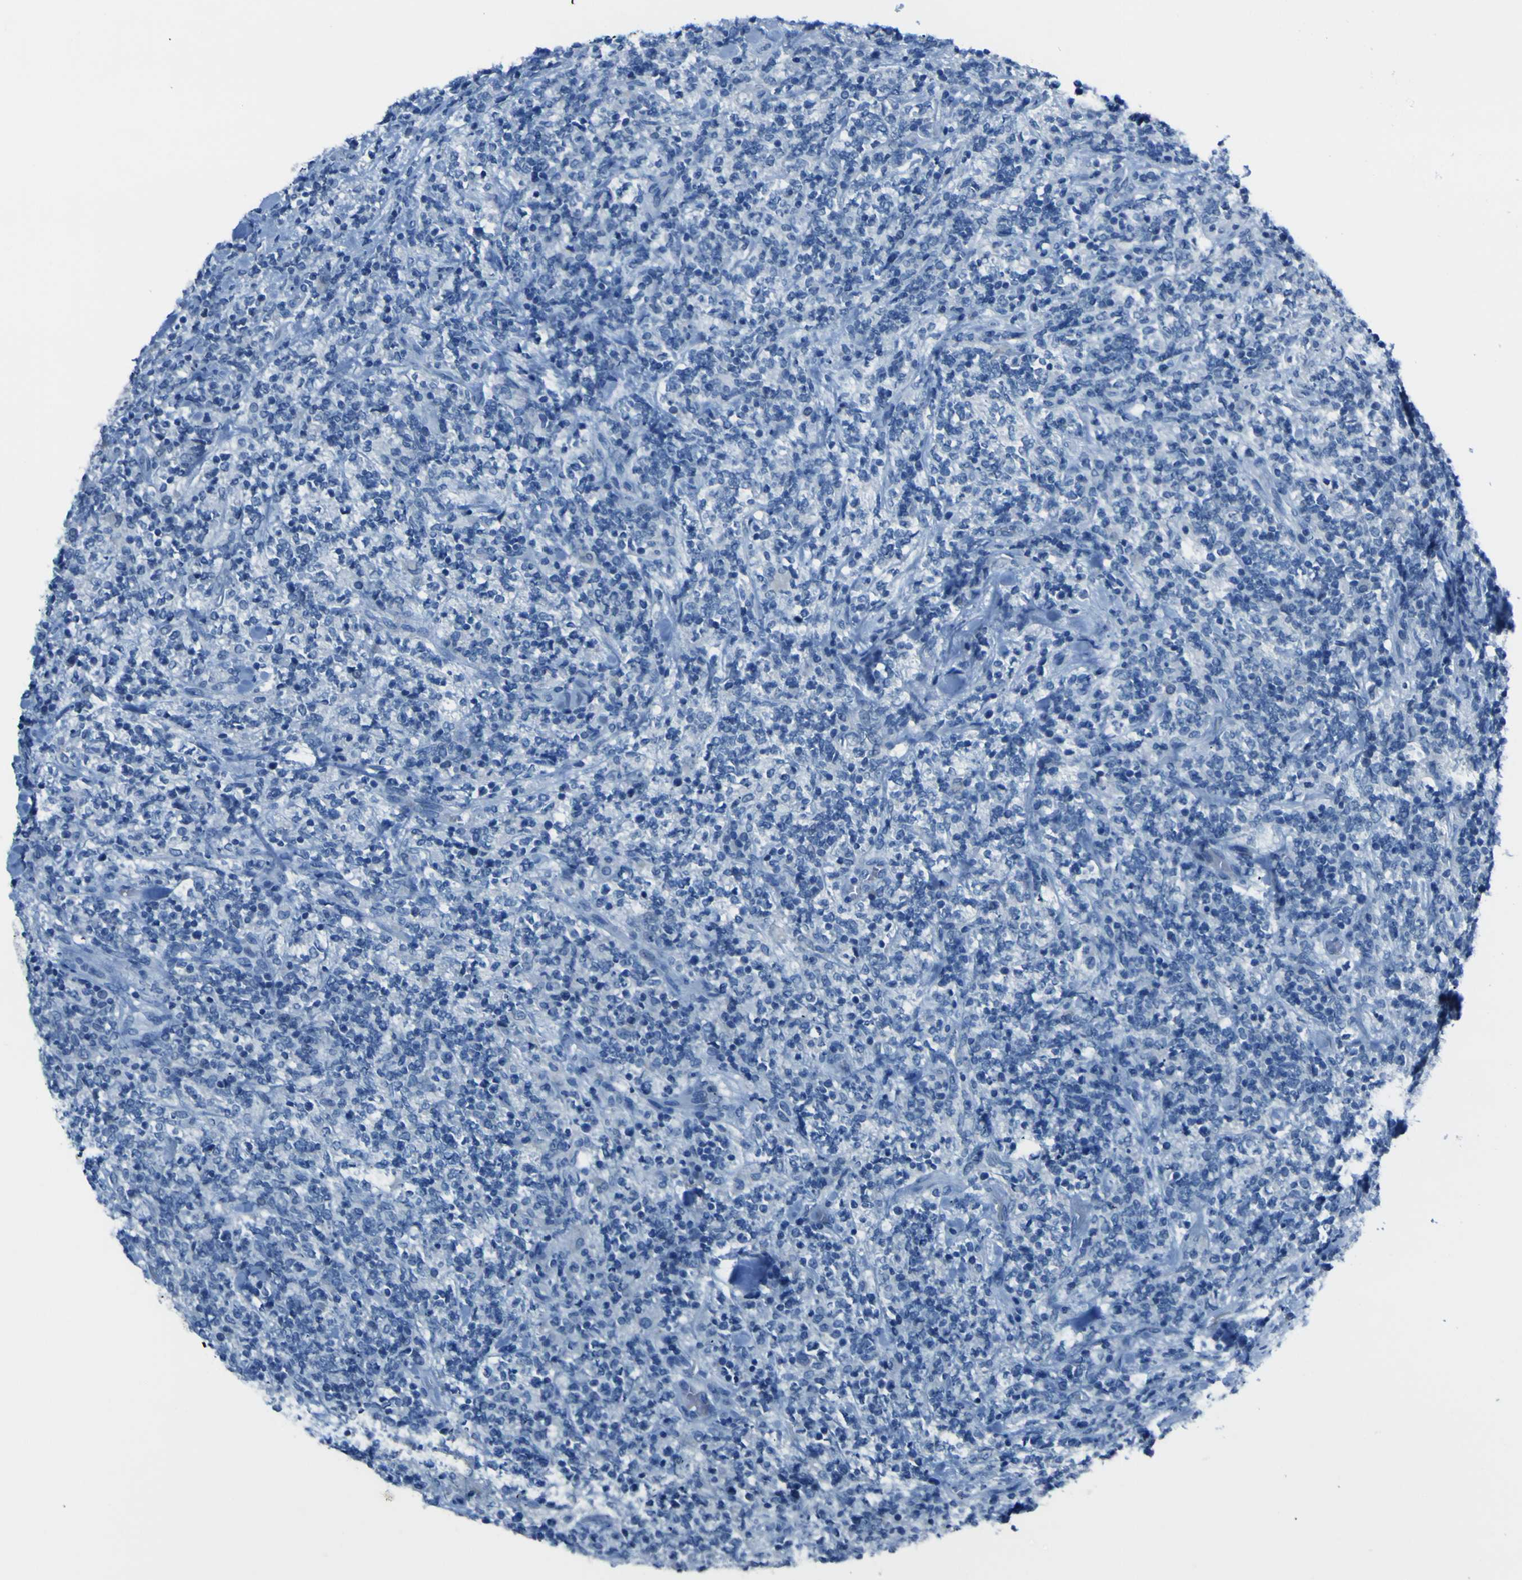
{"staining": {"intensity": "negative", "quantity": "none", "location": "none"}, "tissue": "lymphoma", "cell_type": "Tumor cells", "image_type": "cancer", "snomed": [{"axis": "morphology", "description": "Malignant lymphoma, non-Hodgkin's type, High grade"}, {"axis": "topography", "description": "Soft tissue"}], "caption": "Immunohistochemistry (IHC) of lymphoma displays no positivity in tumor cells. Brightfield microscopy of immunohistochemistry stained with DAB (brown) and hematoxylin (blue), captured at high magnification.", "gene": "PHKG1", "patient": {"sex": "male", "age": 18}}